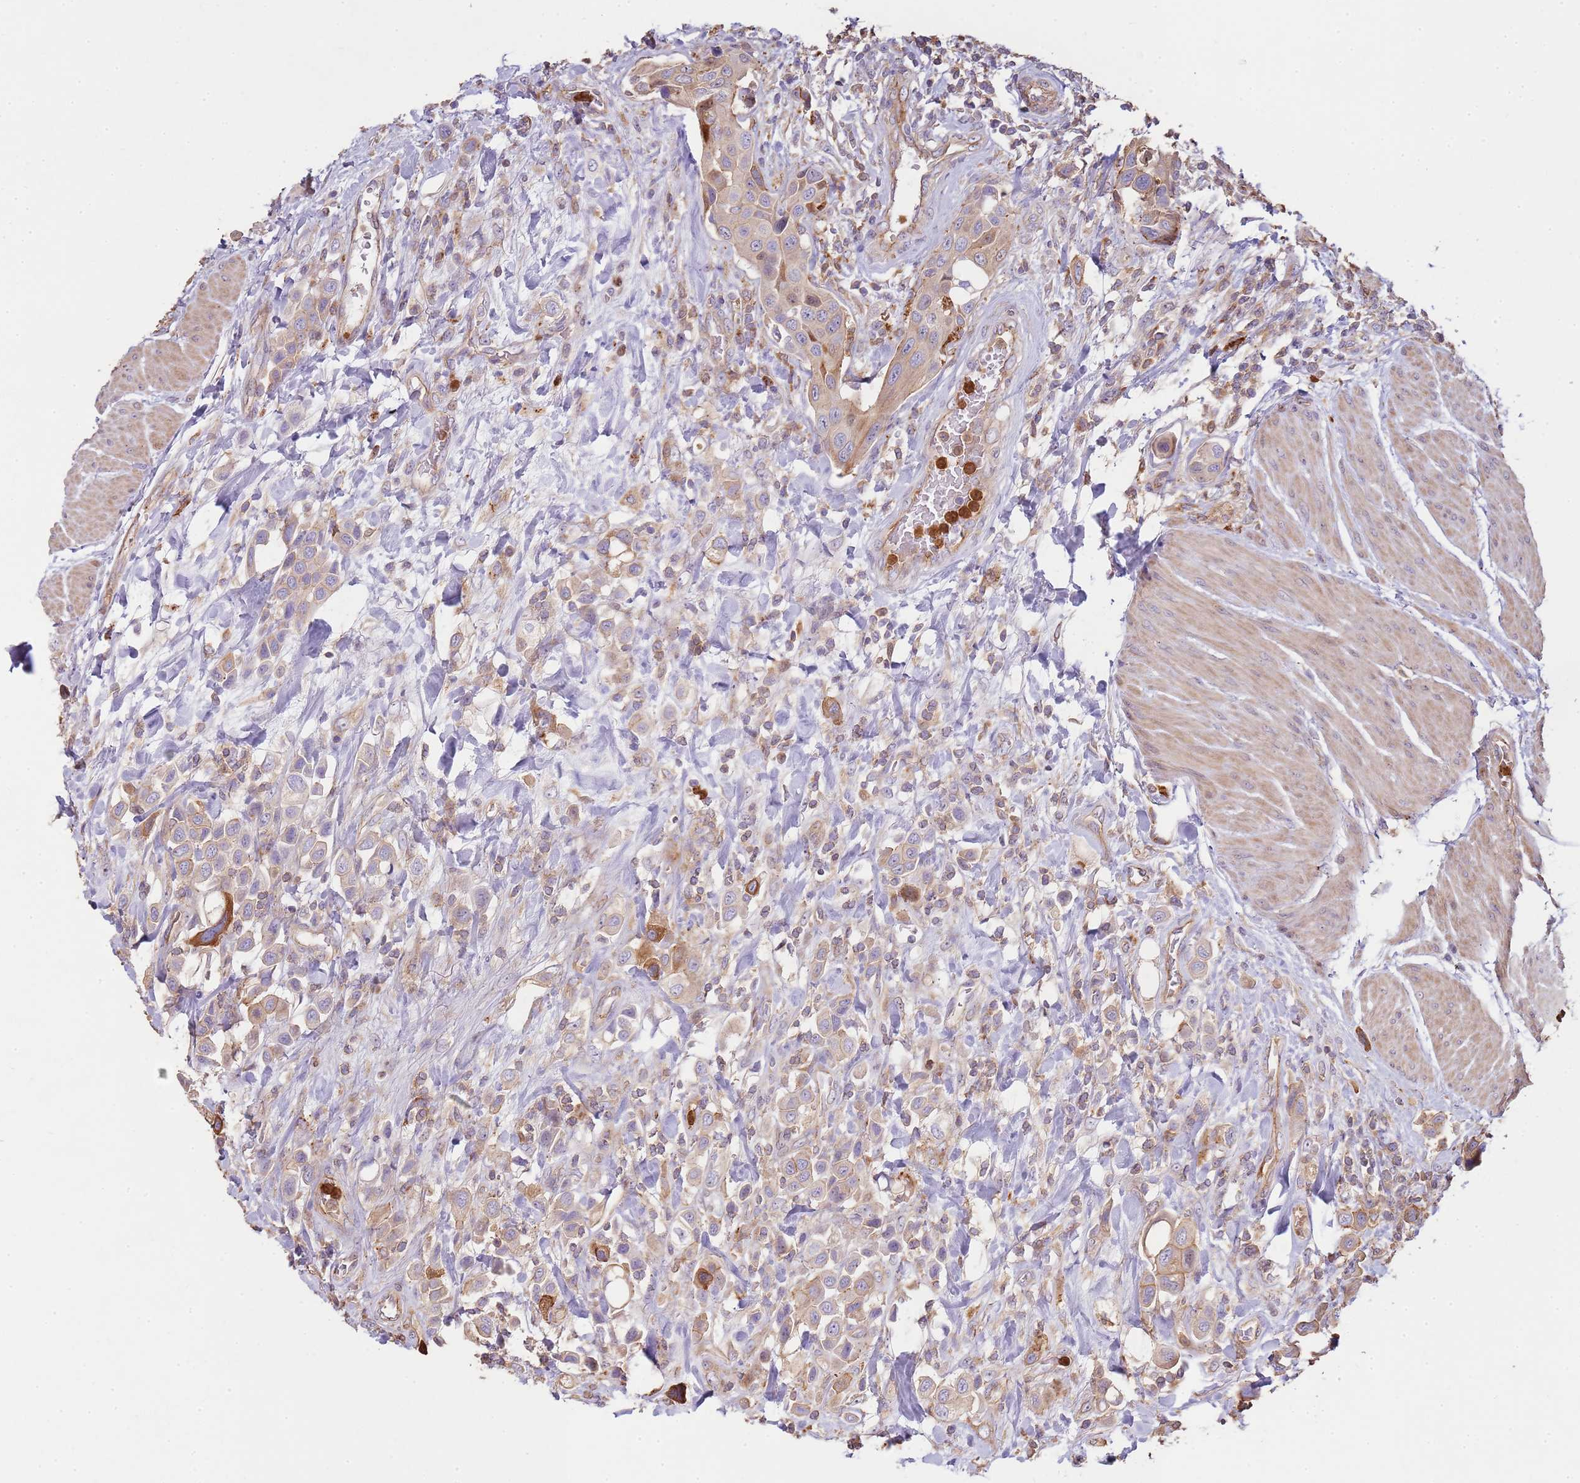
{"staining": {"intensity": "strong", "quantity": "<25%", "location": "cytoplasmic/membranous"}, "tissue": "urothelial cancer", "cell_type": "Tumor cells", "image_type": "cancer", "snomed": [{"axis": "morphology", "description": "Urothelial carcinoma, High grade"}, {"axis": "topography", "description": "Urinary bladder"}], "caption": "Immunohistochemical staining of human urothelial cancer displays medium levels of strong cytoplasmic/membranous protein positivity in approximately <25% of tumor cells.", "gene": "NDUFAF4", "patient": {"sex": "male", "age": 50}}